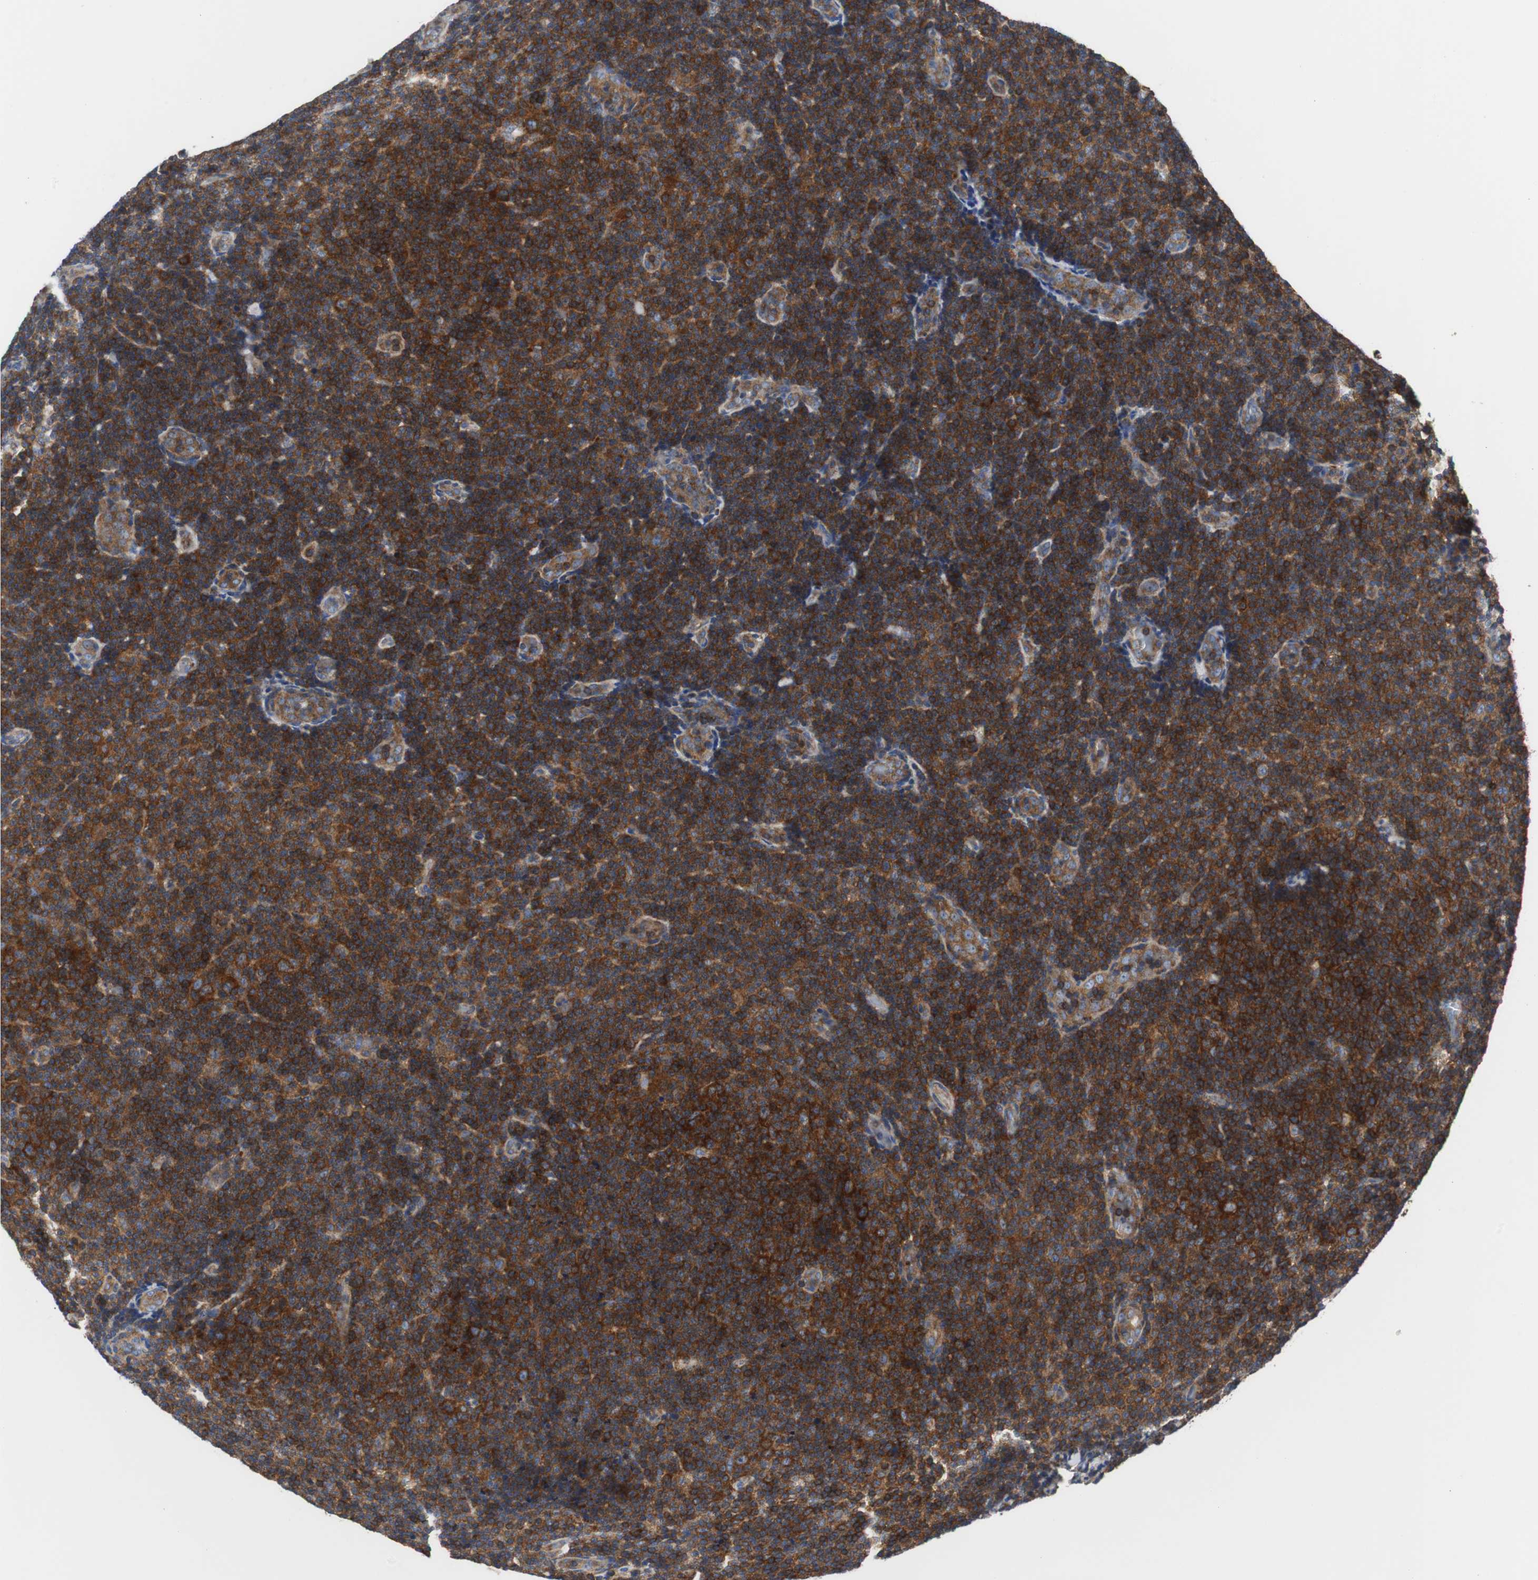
{"staining": {"intensity": "strong", "quantity": ">75%", "location": "cytoplasmic/membranous"}, "tissue": "lymphoma", "cell_type": "Tumor cells", "image_type": "cancer", "snomed": [{"axis": "morphology", "description": "Malignant lymphoma, non-Hodgkin's type, Low grade"}, {"axis": "topography", "description": "Lymph node"}], "caption": "Protein analysis of malignant lymphoma, non-Hodgkin's type (low-grade) tissue exhibits strong cytoplasmic/membranous expression in approximately >75% of tumor cells.", "gene": "BRAF", "patient": {"sex": "male", "age": 83}}